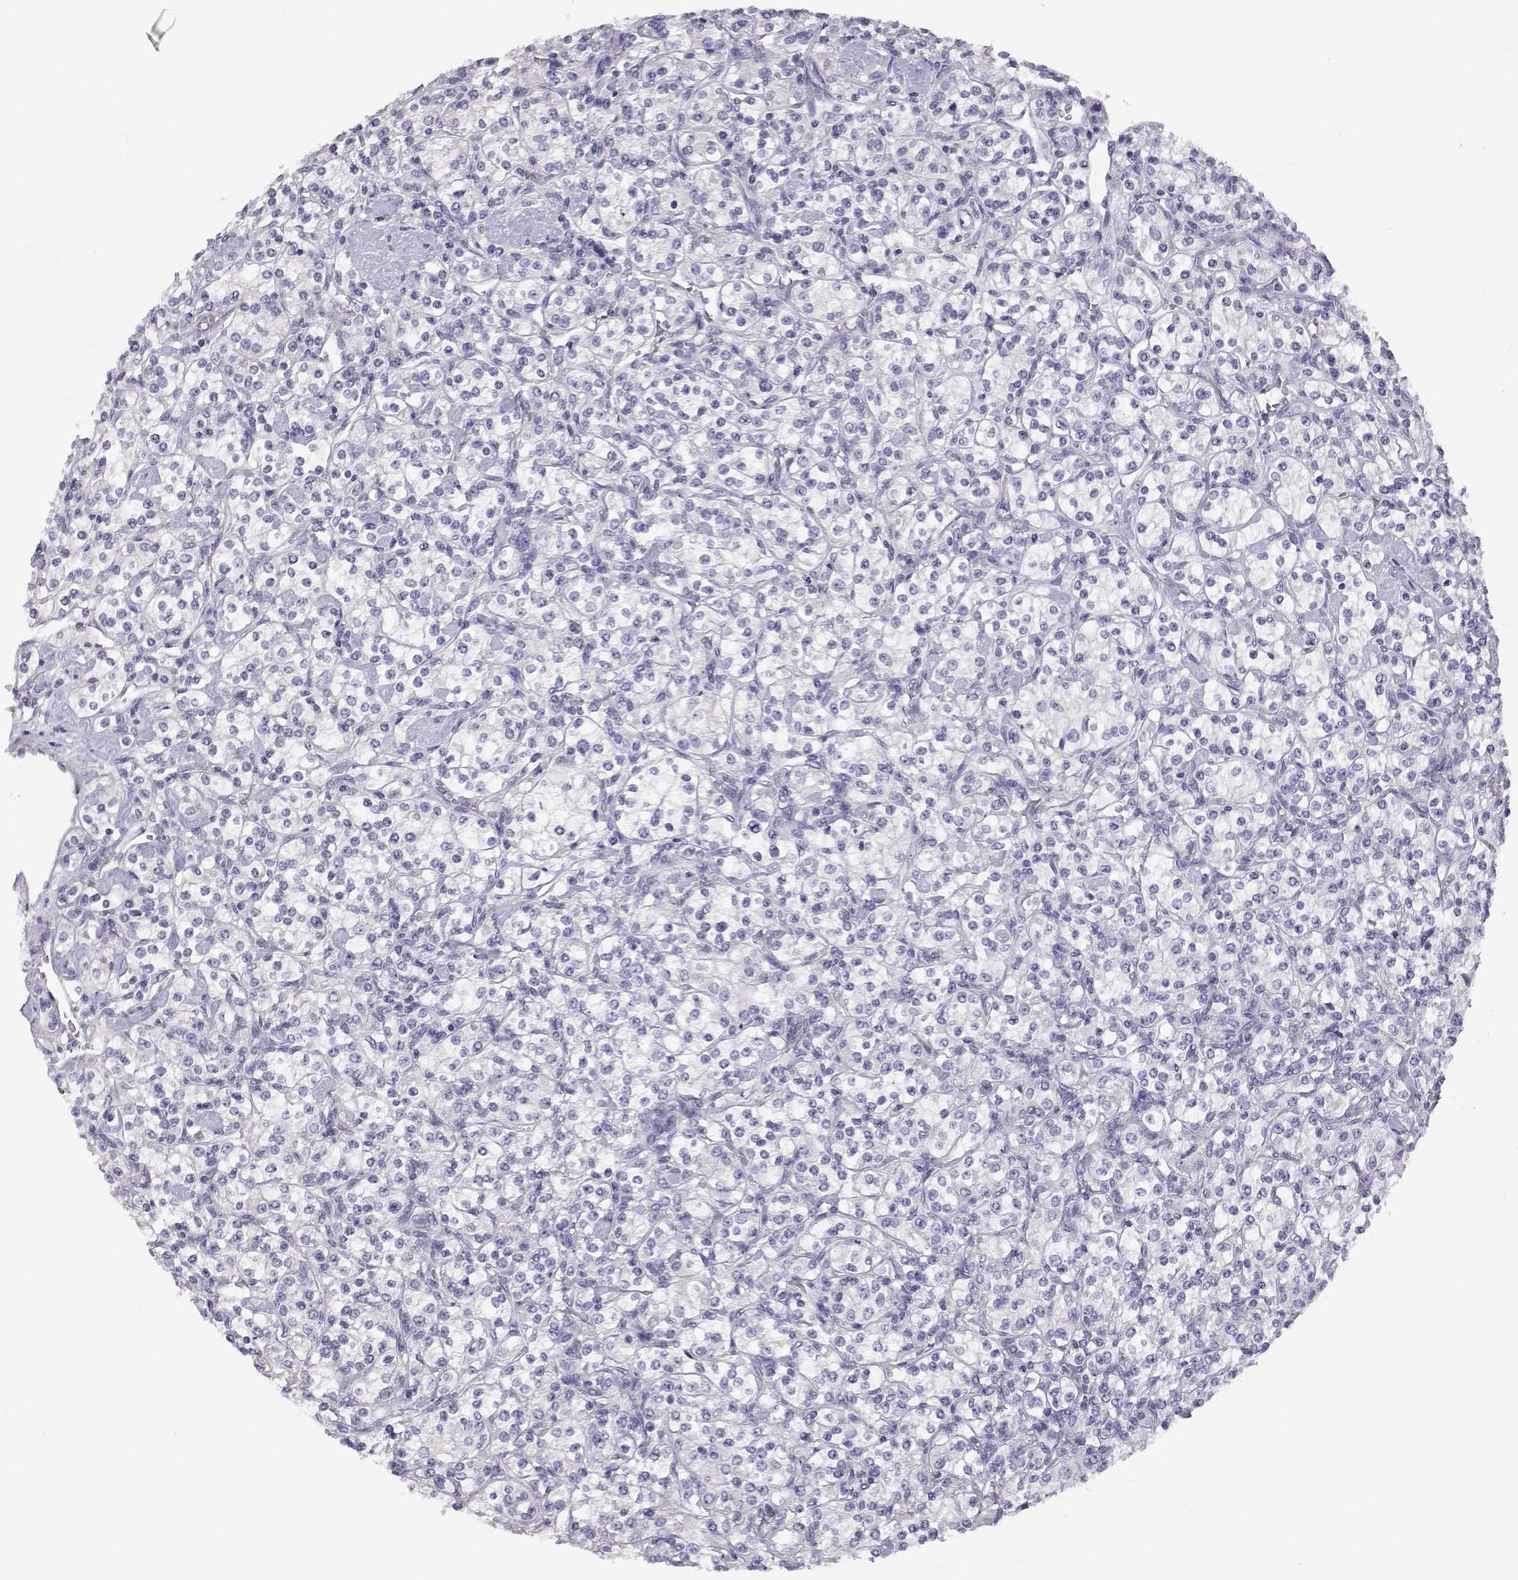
{"staining": {"intensity": "negative", "quantity": "none", "location": "none"}, "tissue": "renal cancer", "cell_type": "Tumor cells", "image_type": "cancer", "snomed": [{"axis": "morphology", "description": "Adenocarcinoma, NOS"}, {"axis": "topography", "description": "Kidney"}], "caption": "Immunohistochemistry of human adenocarcinoma (renal) reveals no positivity in tumor cells.", "gene": "ANKRD65", "patient": {"sex": "male", "age": 77}}